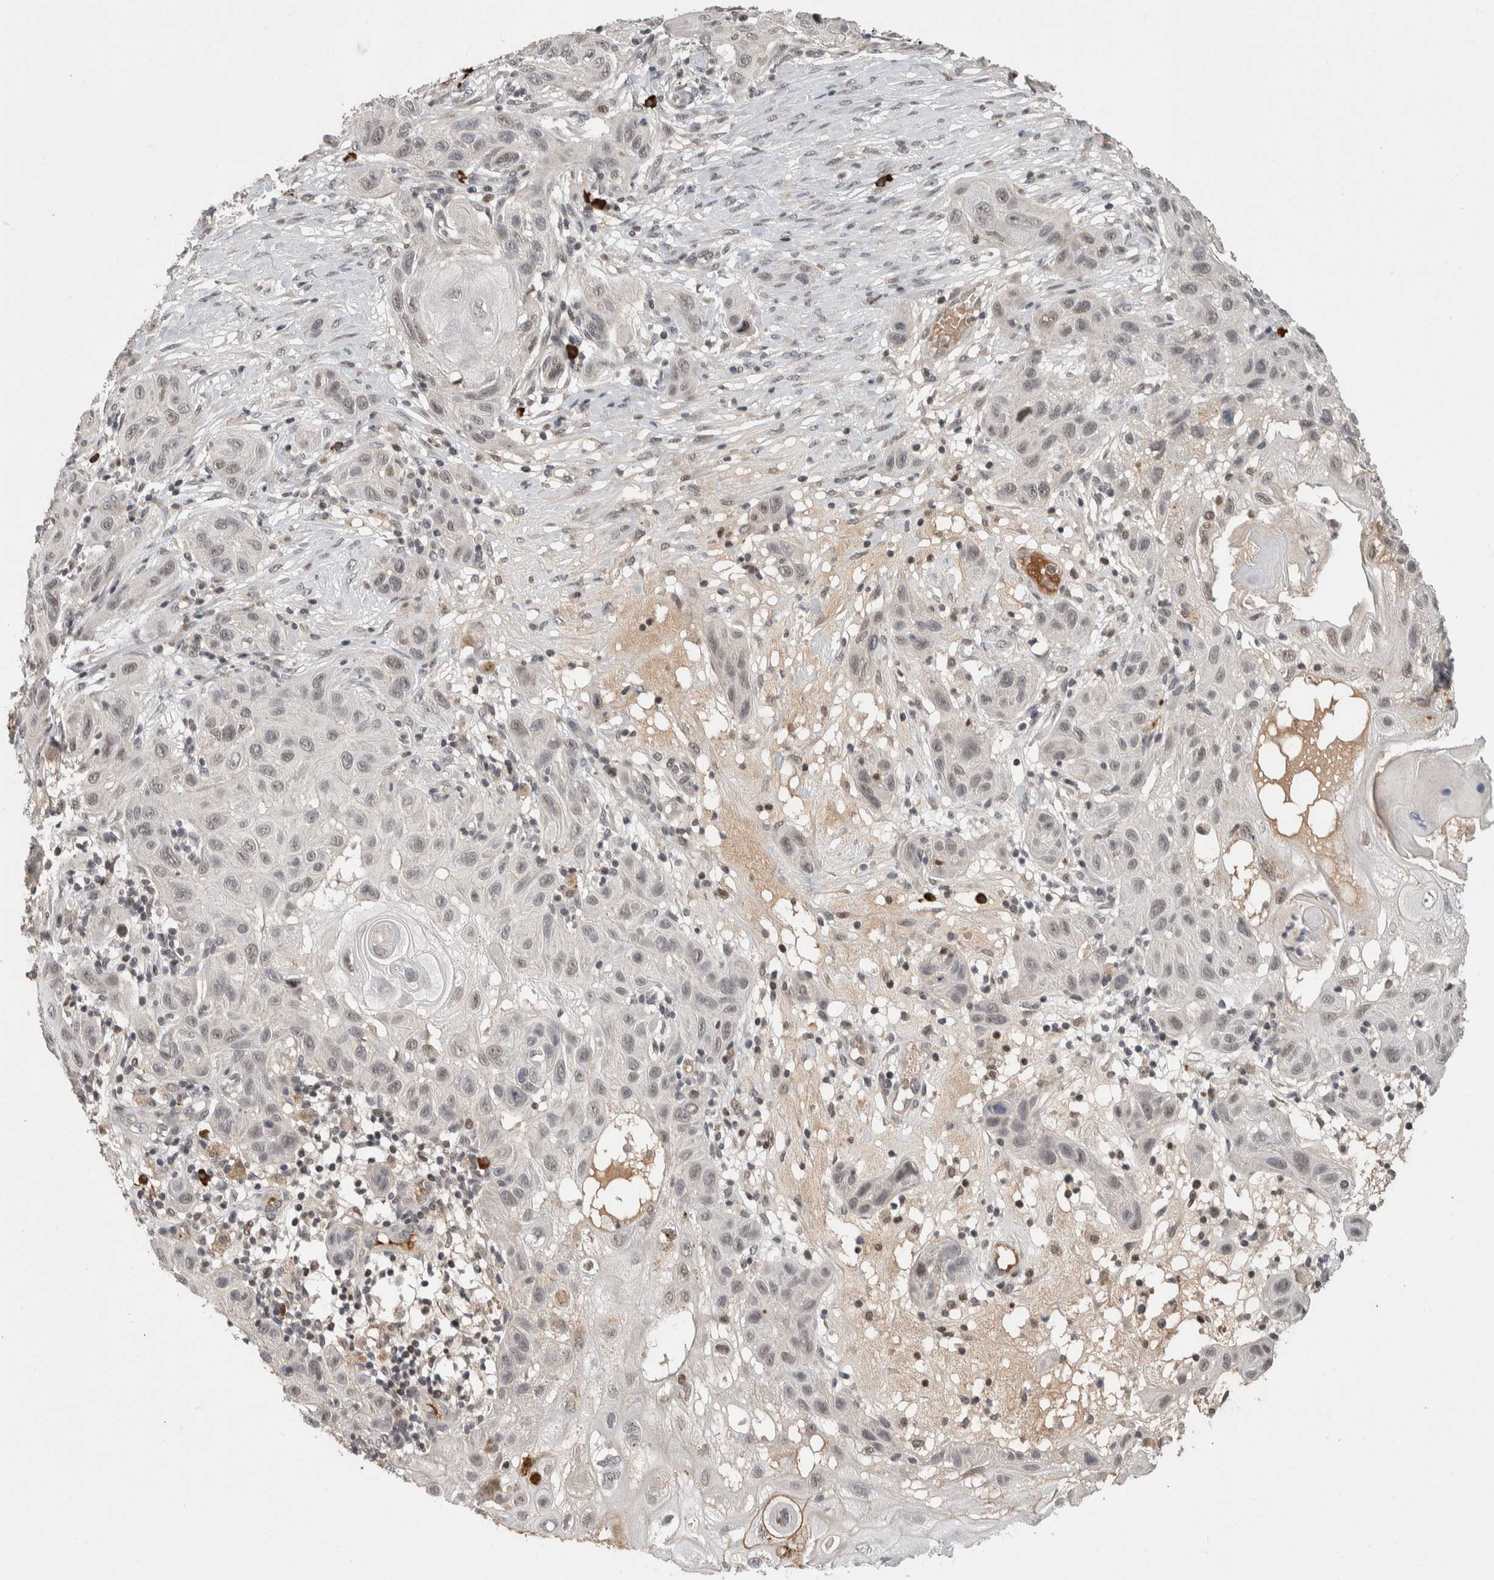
{"staining": {"intensity": "negative", "quantity": "none", "location": "none"}, "tissue": "skin cancer", "cell_type": "Tumor cells", "image_type": "cancer", "snomed": [{"axis": "morphology", "description": "Squamous cell carcinoma, NOS"}, {"axis": "topography", "description": "Skin"}], "caption": "An immunohistochemistry (IHC) image of skin cancer is shown. There is no staining in tumor cells of skin cancer.", "gene": "ZNF592", "patient": {"sex": "female", "age": 96}}